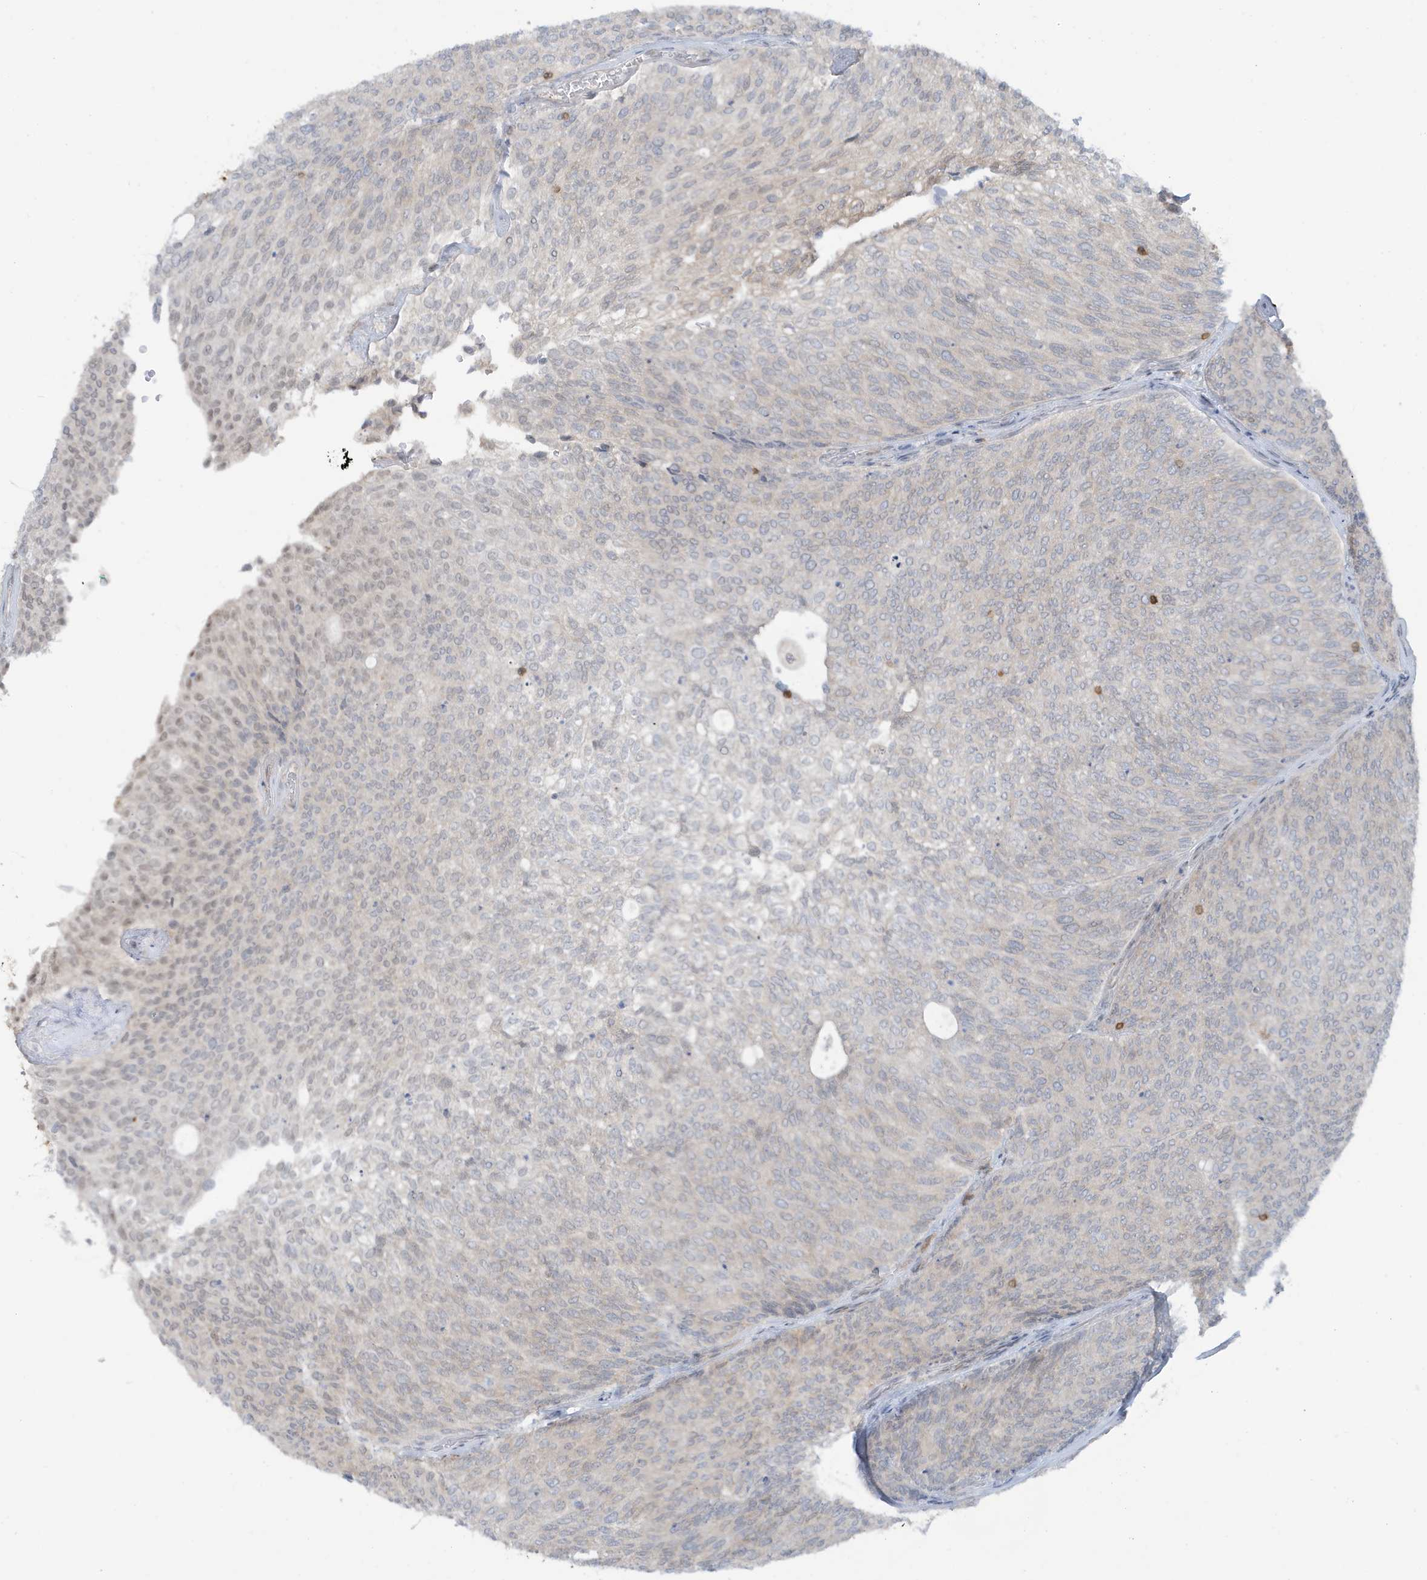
{"staining": {"intensity": "negative", "quantity": "none", "location": "none"}, "tissue": "urothelial cancer", "cell_type": "Tumor cells", "image_type": "cancer", "snomed": [{"axis": "morphology", "description": "Urothelial carcinoma, Low grade"}, {"axis": "topography", "description": "Urinary bladder"}], "caption": "Immunohistochemistry (IHC) micrograph of human urothelial carcinoma (low-grade) stained for a protein (brown), which reveals no positivity in tumor cells. Brightfield microscopy of immunohistochemistry (IHC) stained with DAB (3,3'-diaminobenzidine) (brown) and hematoxylin (blue), captured at high magnification.", "gene": "OGA", "patient": {"sex": "female", "age": 79}}